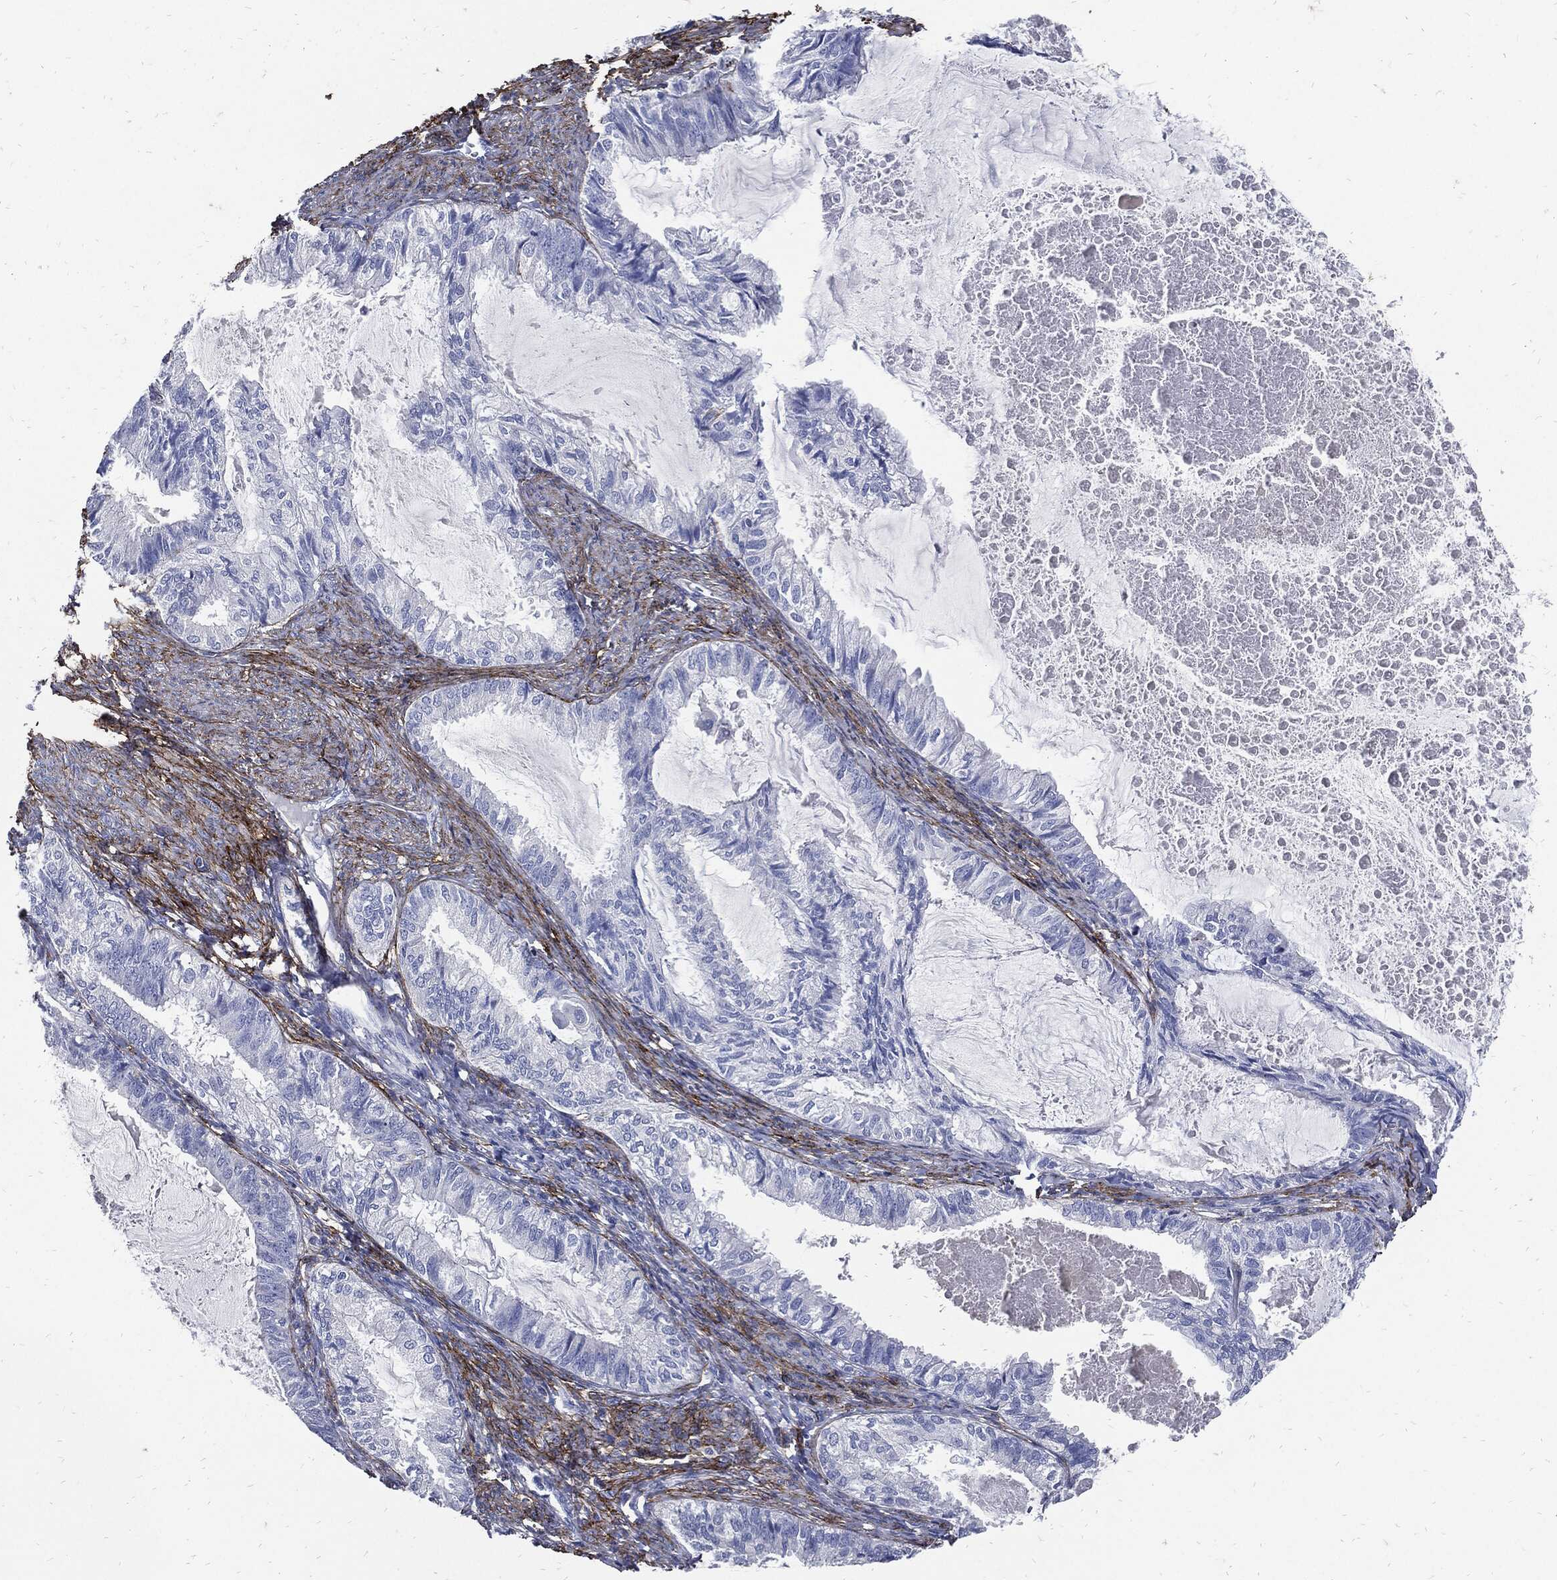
{"staining": {"intensity": "negative", "quantity": "none", "location": "none"}, "tissue": "endometrial cancer", "cell_type": "Tumor cells", "image_type": "cancer", "snomed": [{"axis": "morphology", "description": "Adenocarcinoma, NOS"}, {"axis": "topography", "description": "Endometrium"}], "caption": "Immunohistochemistry of endometrial cancer (adenocarcinoma) exhibits no positivity in tumor cells.", "gene": "FBN1", "patient": {"sex": "female", "age": 86}}